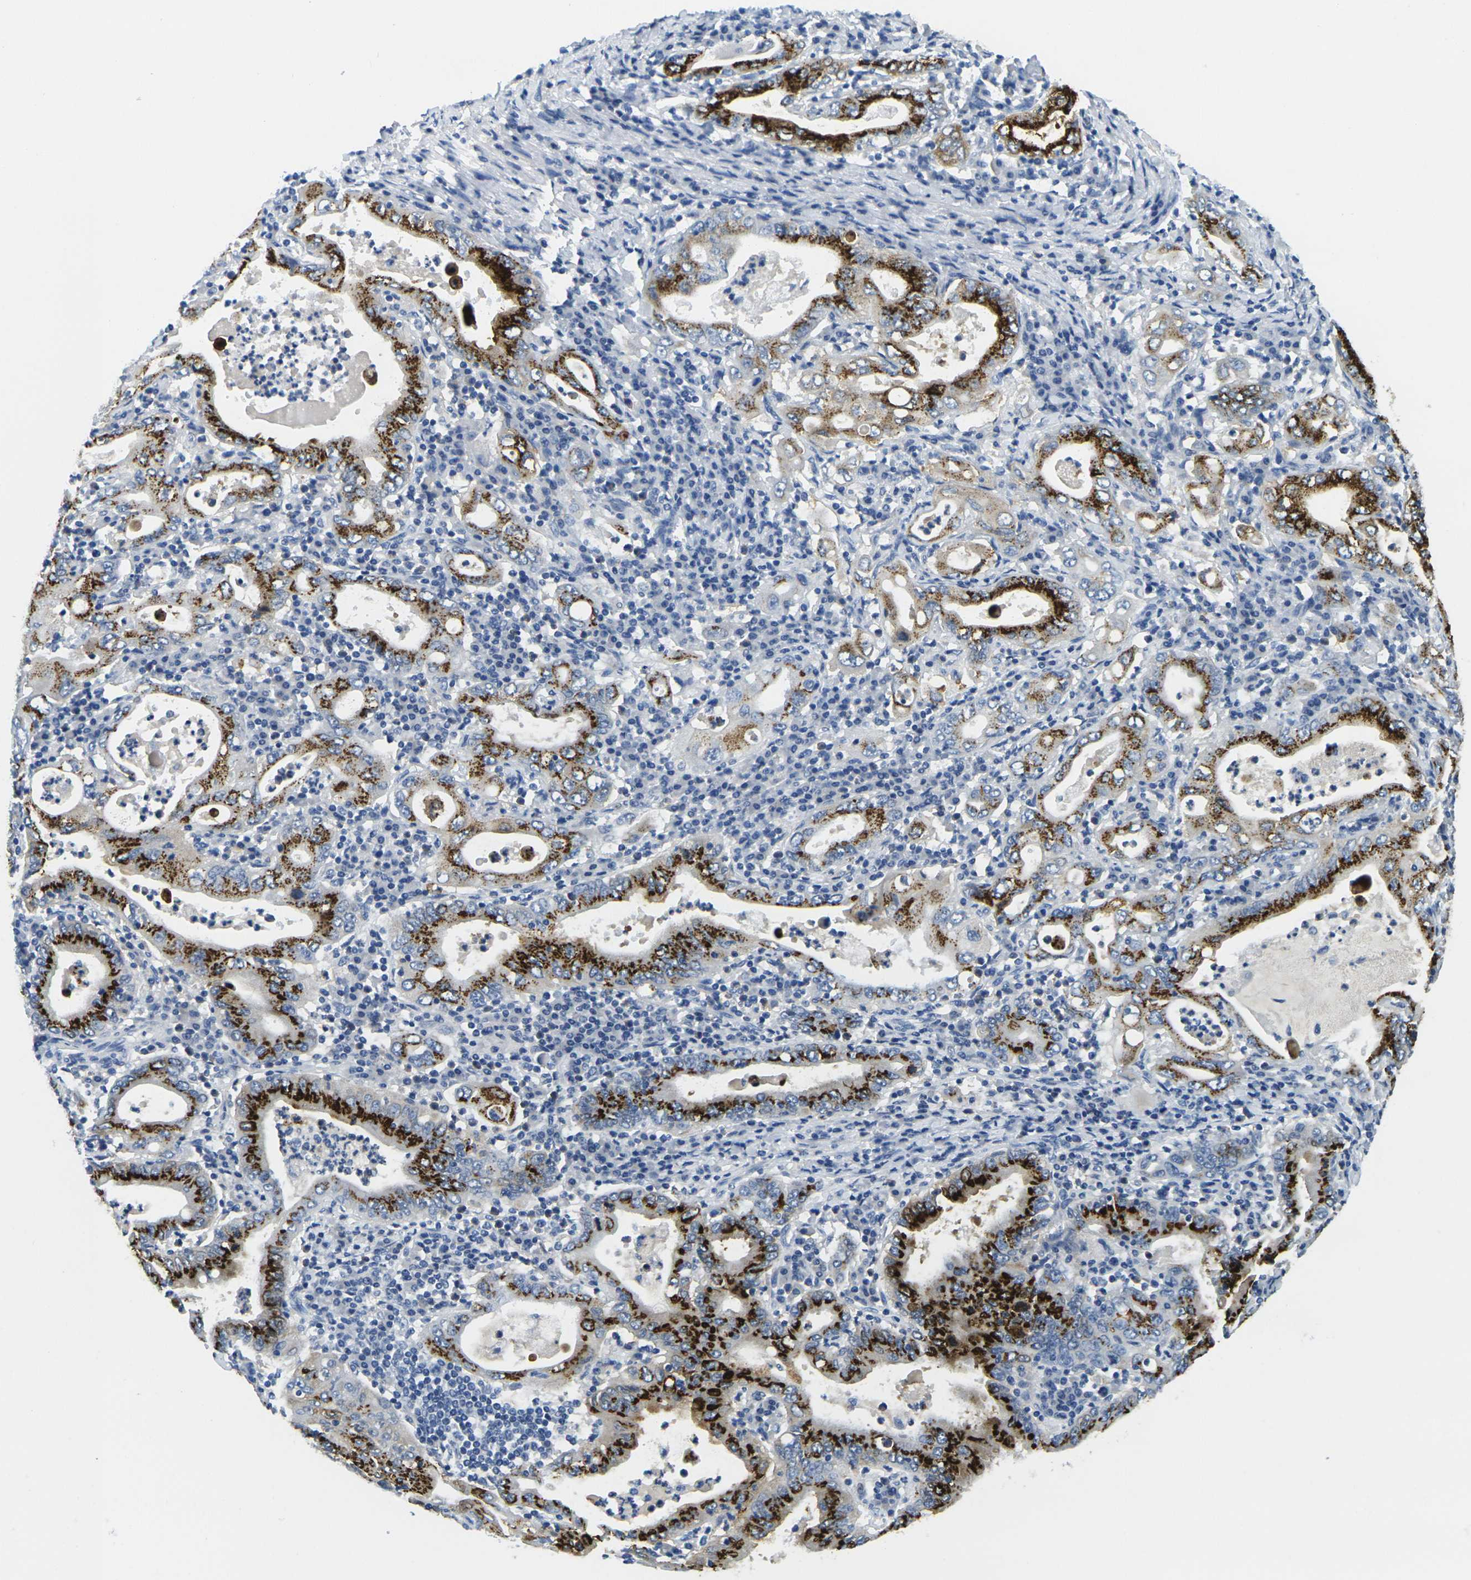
{"staining": {"intensity": "strong", "quantity": ">75%", "location": "cytoplasmic/membranous"}, "tissue": "stomach cancer", "cell_type": "Tumor cells", "image_type": "cancer", "snomed": [{"axis": "morphology", "description": "Normal tissue, NOS"}, {"axis": "morphology", "description": "Adenocarcinoma, NOS"}, {"axis": "topography", "description": "Esophagus"}, {"axis": "topography", "description": "Stomach, upper"}, {"axis": "topography", "description": "Peripheral nerve tissue"}], "caption": "Strong cytoplasmic/membranous positivity for a protein is identified in about >75% of tumor cells of adenocarcinoma (stomach) using IHC.", "gene": "FAM3D", "patient": {"sex": "male", "age": 62}}